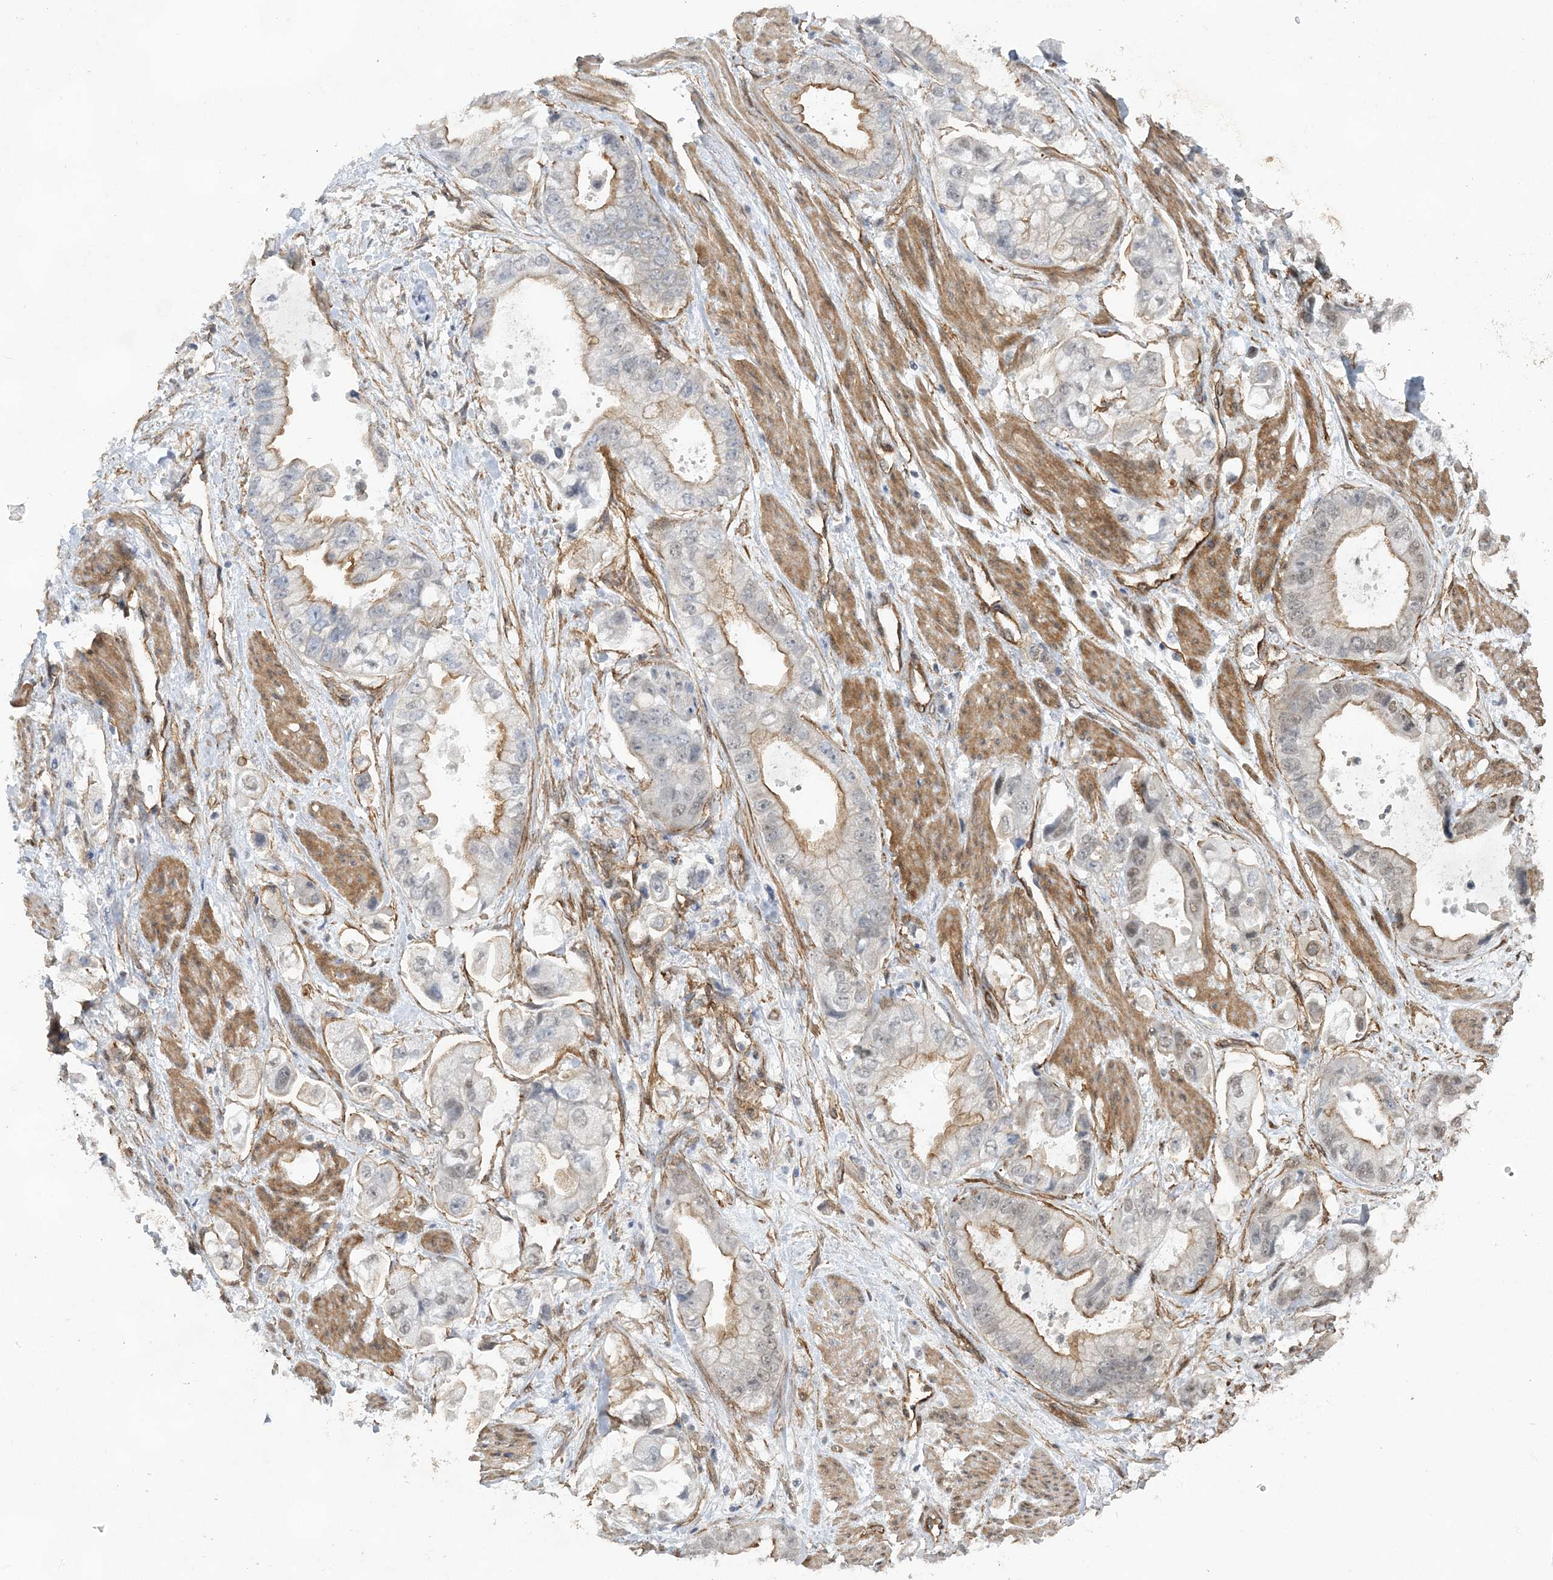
{"staining": {"intensity": "moderate", "quantity": "<25%", "location": "cytoplasmic/membranous"}, "tissue": "stomach cancer", "cell_type": "Tumor cells", "image_type": "cancer", "snomed": [{"axis": "morphology", "description": "Adenocarcinoma, NOS"}, {"axis": "topography", "description": "Stomach"}], "caption": "Tumor cells exhibit moderate cytoplasmic/membranous staining in about <25% of cells in stomach adenocarcinoma.", "gene": "RAI14", "patient": {"sex": "male", "age": 62}}